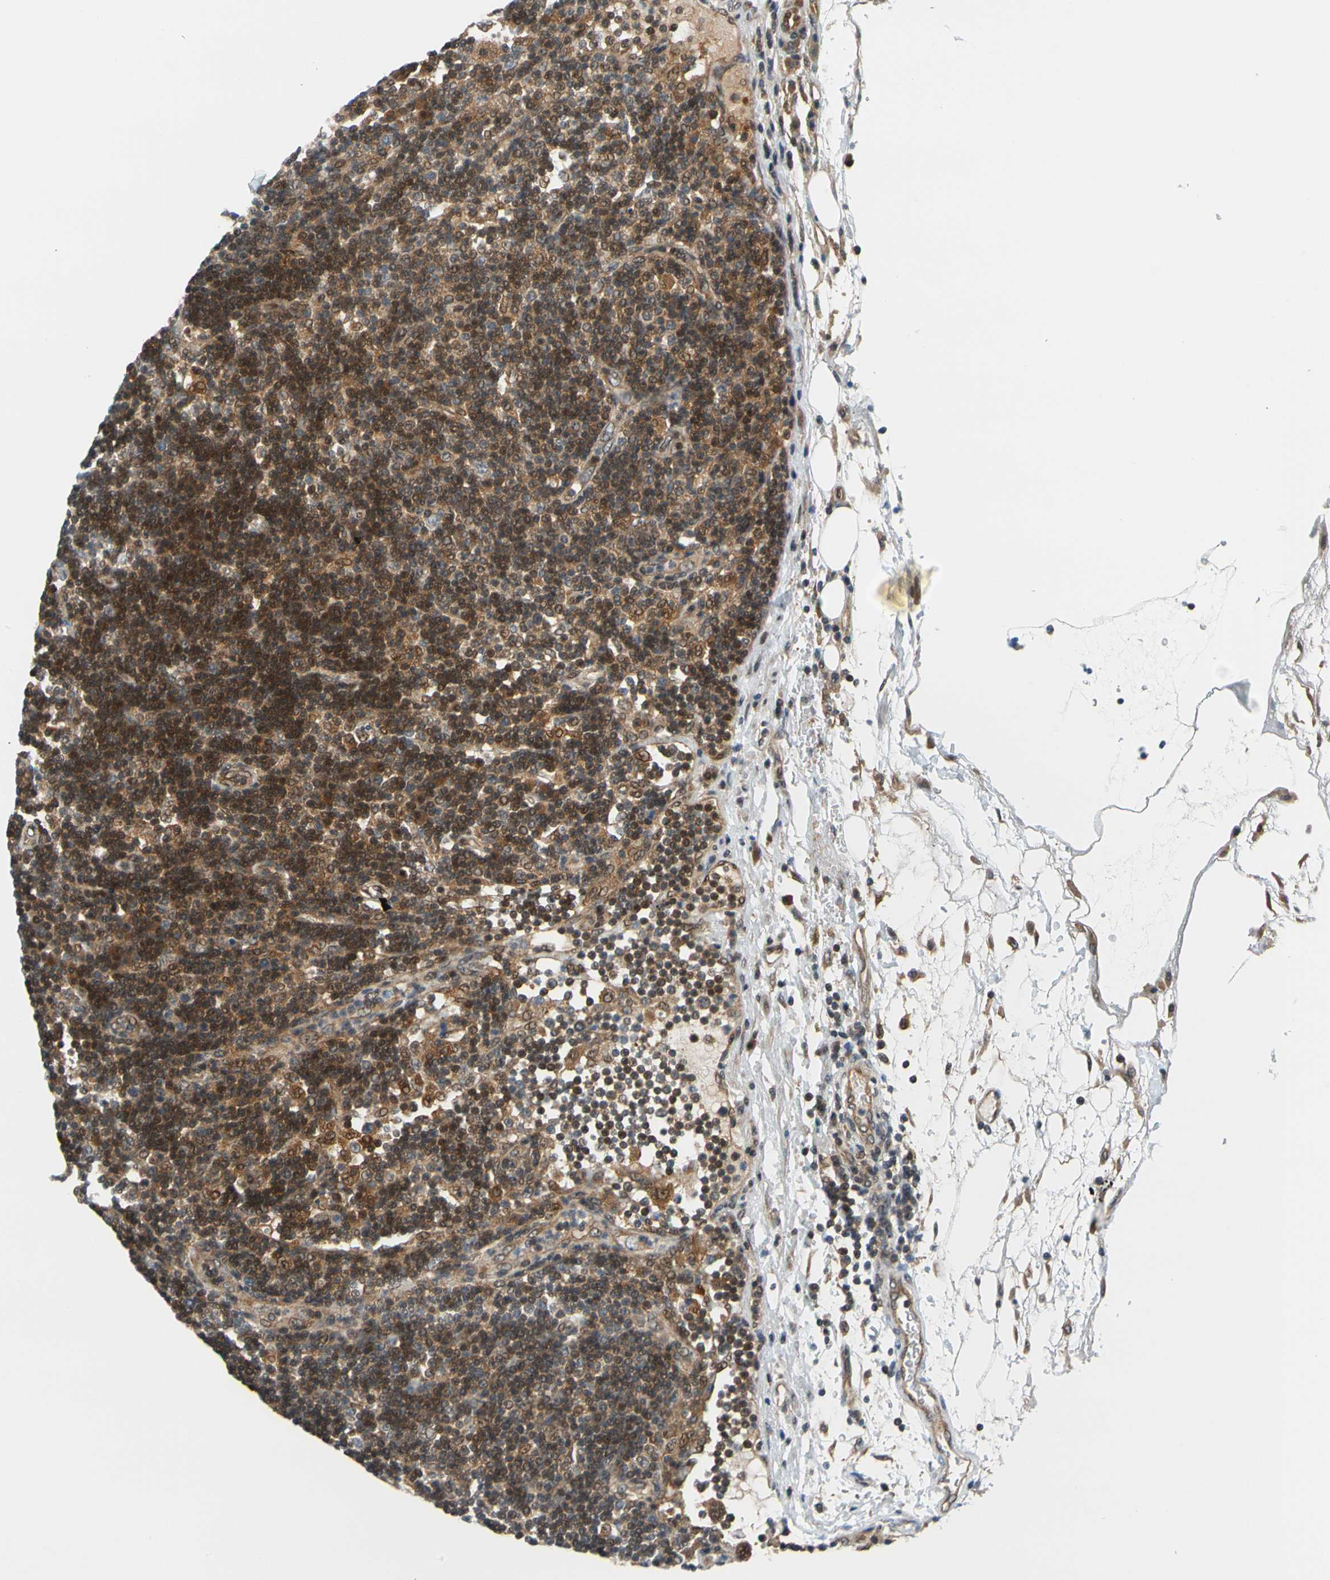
{"staining": {"intensity": "moderate", "quantity": ">75%", "location": "cytoplasmic/membranous,nuclear"}, "tissue": "lymph node", "cell_type": "Germinal center cells", "image_type": "normal", "snomed": [{"axis": "morphology", "description": "Normal tissue, NOS"}, {"axis": "morphology", "description": "Squamous cell carcinoma, metastatic, NOS"}, {"axis": "topography", "description": "Lymph node"}], "caption": "Moderate cytoplasmic/membranous,nuclear staining is seen in approximately >75% of germinal center cells in benign lymph node.", "gene": "MAPK9", "patient": {"sex": "female", "age": 53}}